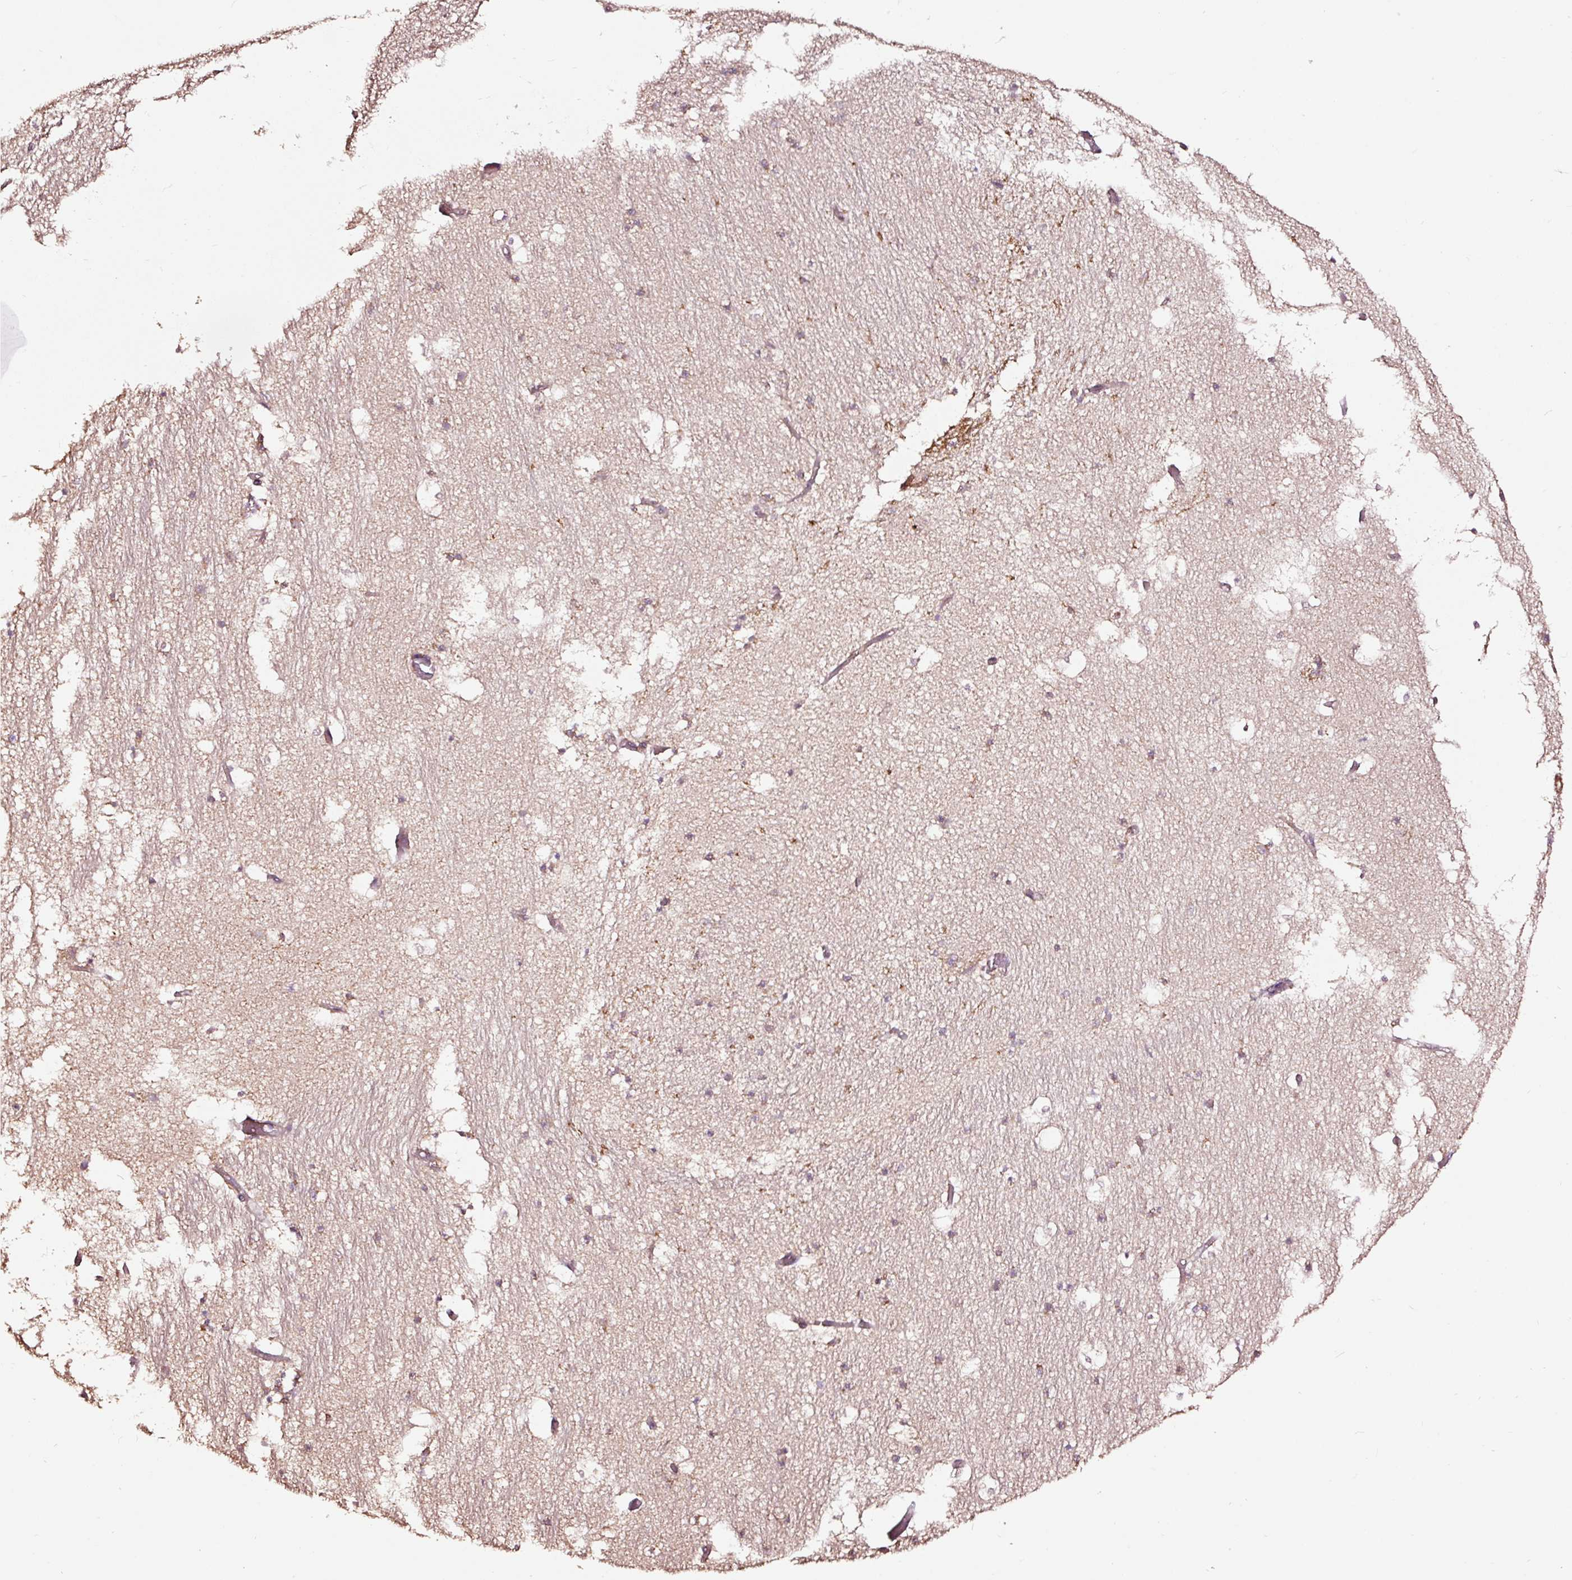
{"staining": {"intensity": "weak", "quantity": "25%-75%", "location": "cytoplasmic/membranous"}, "tissue": "hippocampus", "cell_type": "Glial cells", "image_type": "normal", "snomed": [{"axis": "morphology", "description": "Normal tissue, NOS"}, {"axis": "topography", "description": "Hippocampus"}], "caption": "High-magnification brightfield microscopy of benign hippocampus stained with DAB (3,3'-diaminobenzidine) (brown) and counterstained with hematoxylin (blue). glial cells exhibit weak cytoplasmic/membranous staining is seen in approximately25%-75% of cells.", "gene": "TPM1", "patient": {"sex": "female", "age": 52}}